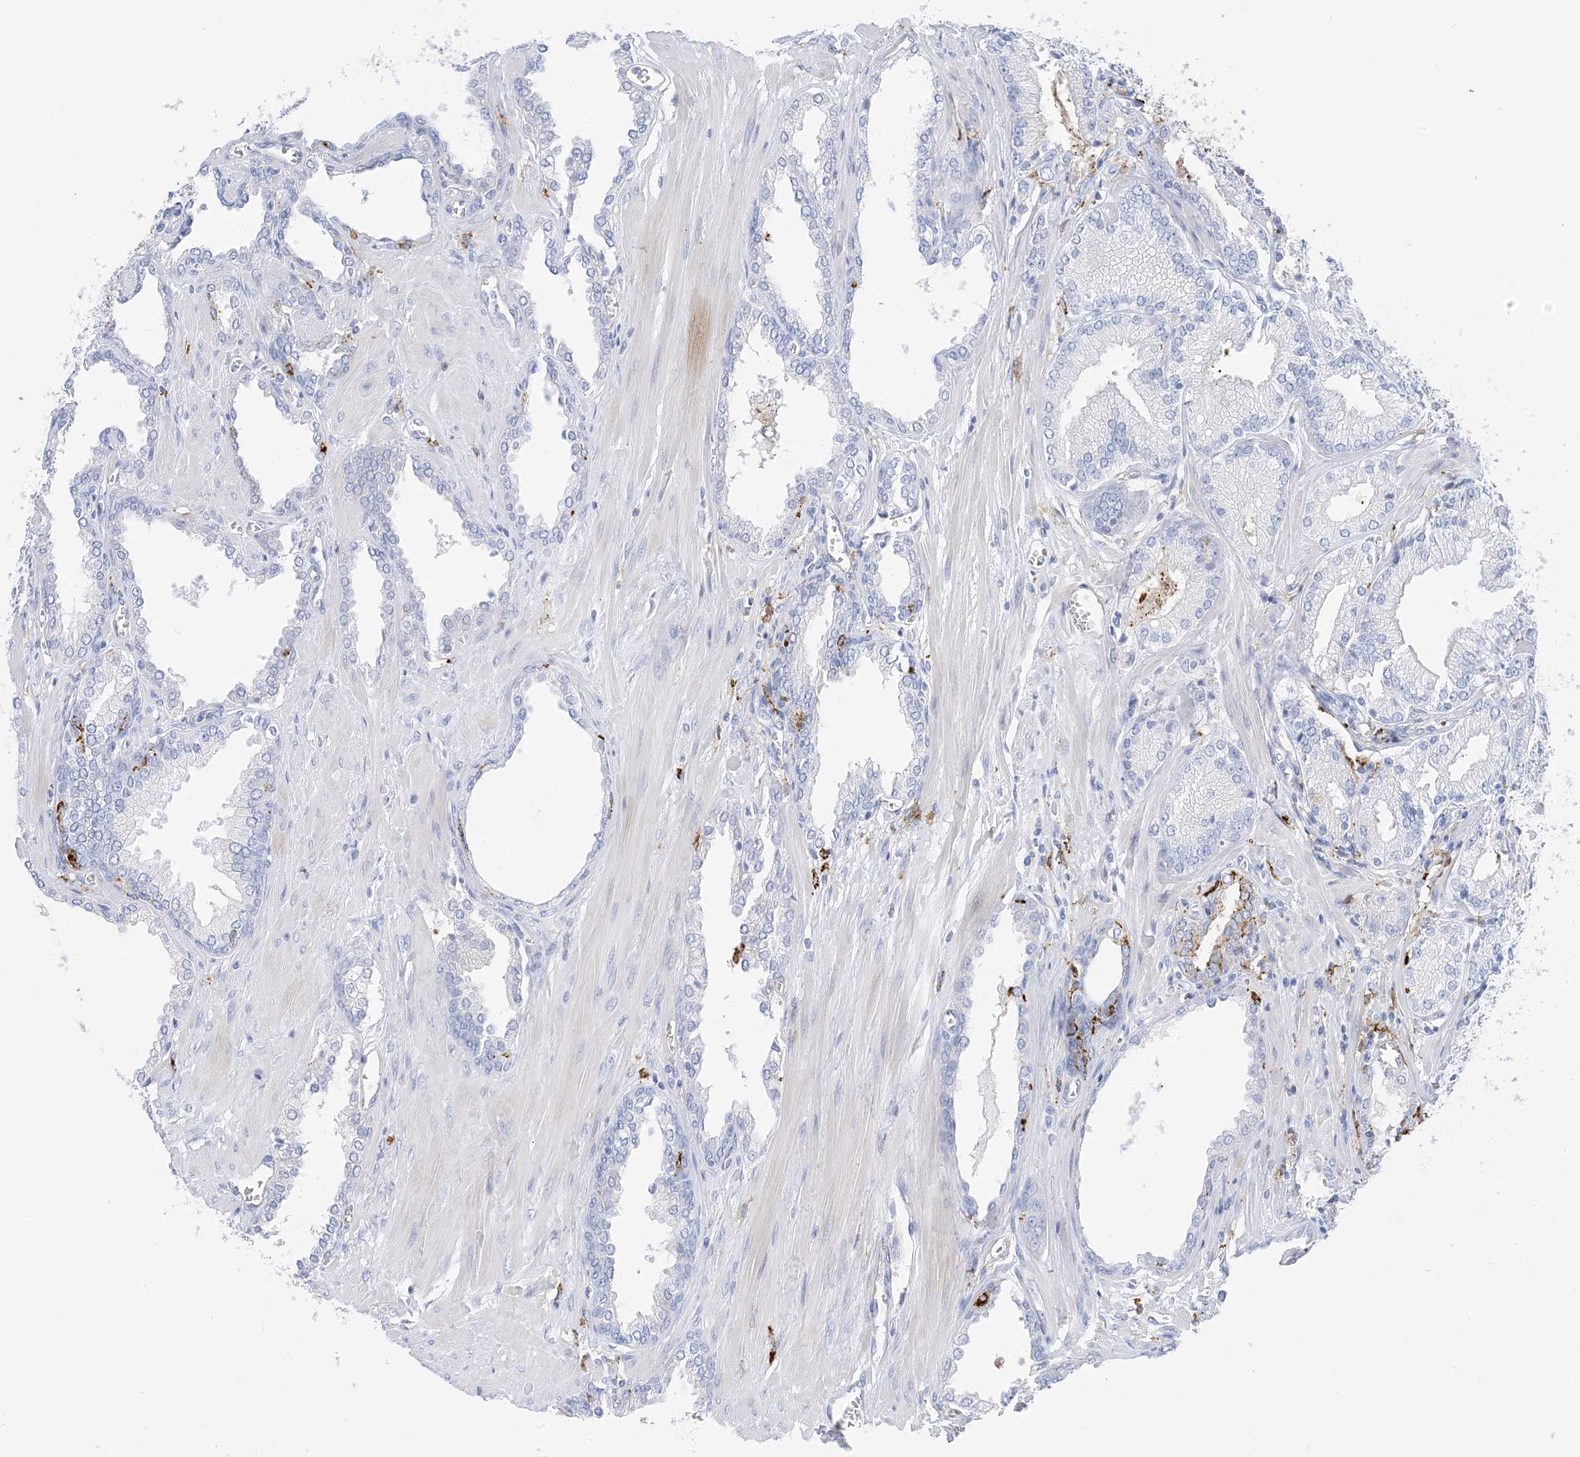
{"staining": {"intensity": "negative", "quantity": "none", "location": "none"}, "tissue": "prostate cancer", "cell_type": "Tumor cells", "image_type": "cancer", "snomed": [{"axis": "morphology", "description": "Adenocarcinoma, Low grade"}, {"axis": "topography", "description": "Prostate"}], "caption": "DAB (3,3'-diaminobenzidine) immunohistochemical staining of low-grade adenocarcinoma (prostate) exhibits no significant staining in tumor cells.", "gene": "DPH3", "patient": {"sex": "male", "age": 67}}